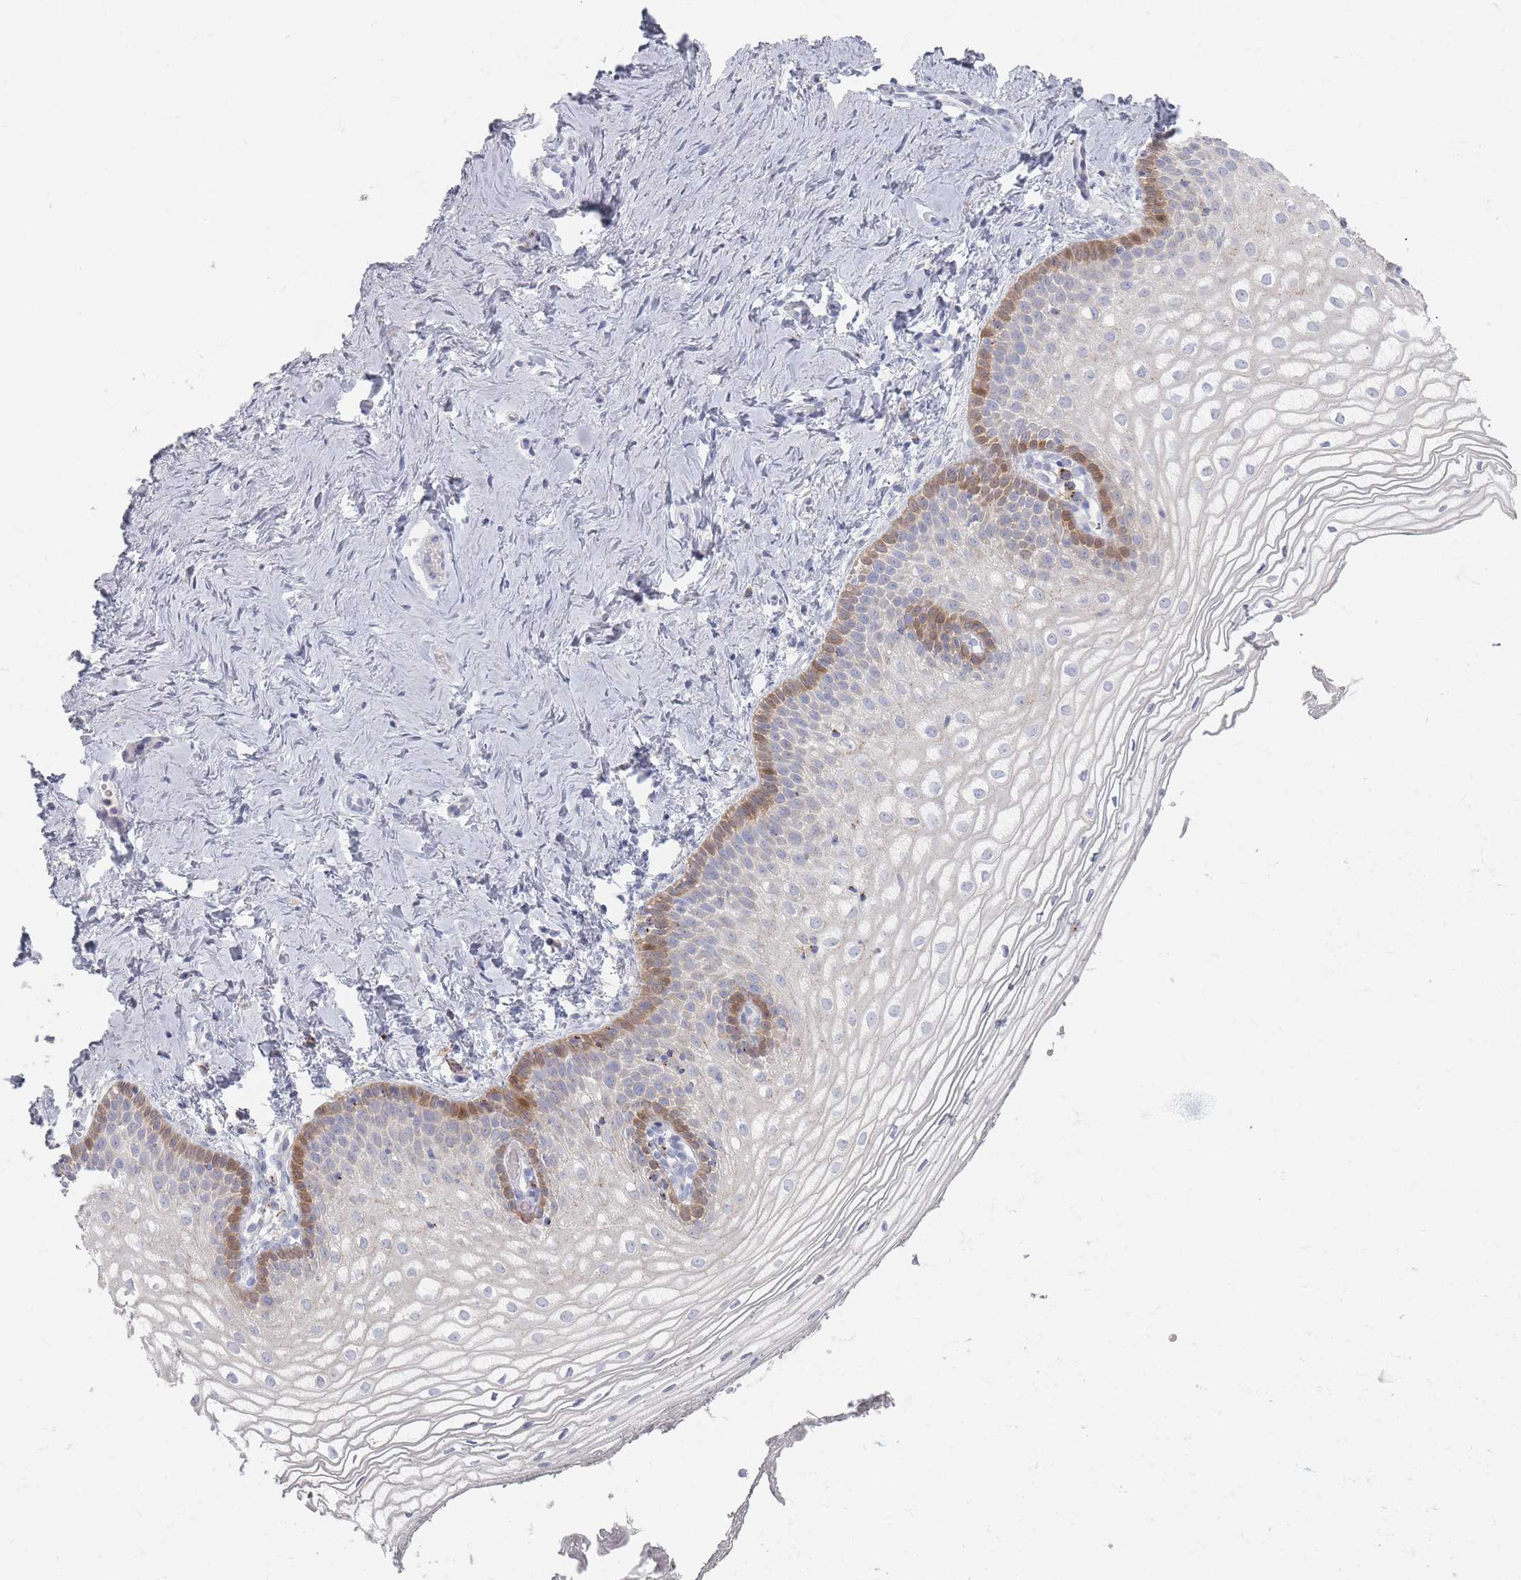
{"staining": {"intensity": "moderate", "quantity": "<25%", "location": "cytoplasmic/membranous"}, "tissue": "vagina", "cell_type": "Squamous epithelial cells", "image_type": "normal", "snomed": [{"axis": "morphology", "description": "Normal tissue, NOS"}, {"axis": "topography", "description": "Vagina"}], "caption": "Moderate cytoplasmic/membranous protein positivity is seen in approximately <25% of squamous epithelial cells in vagina.", "gene": "ENSG00000251357", "patient": {"sex": "female", "age": 56}}